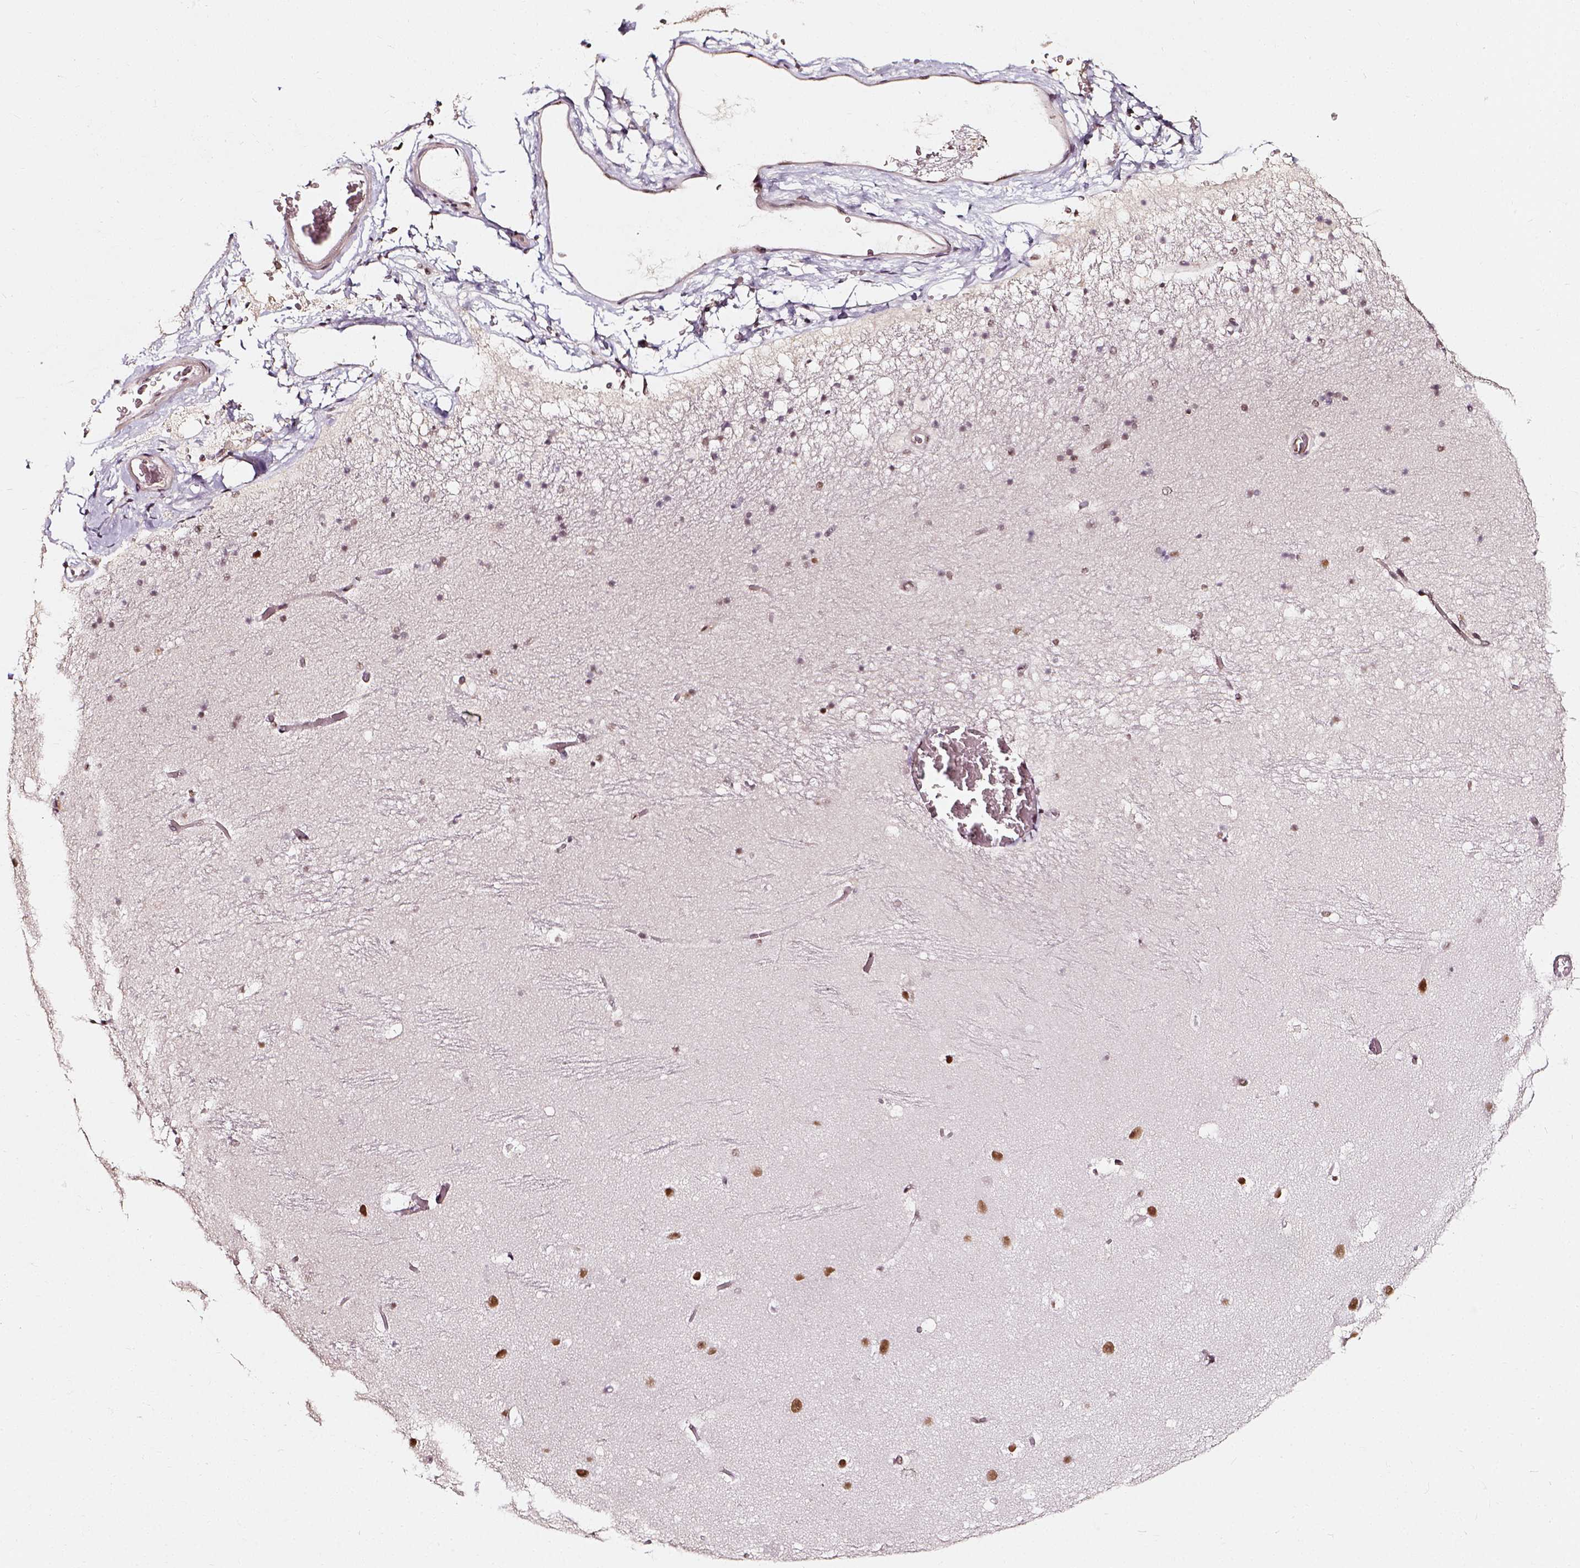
{"staining": {"intensity": "moderate", "quantity": "<25%", "location": "nuclear"}, "tissue": "hippocampus", "cell_type": "Glial cells", "image_type": "normal", "snomed": [{"axis": "morphology", "description": "Normal tissue, NOS"}, {"axis": "topography", "description": "Hippocampus"}], "caption": "An immunohistochemistry (IHC) histopathology image of unremarkable tissue is shown. Protein staining in brown shows moderate nuclear positivity in hippocampus within glial cells. Using DAB (3,3'-diaminobenzidine) (brown) and hematoxylin (blue) stains, captured at high magnification using brightfield microscopy.", "gene": "NACC1", "patient": {"sex": "male", "age": 26}}